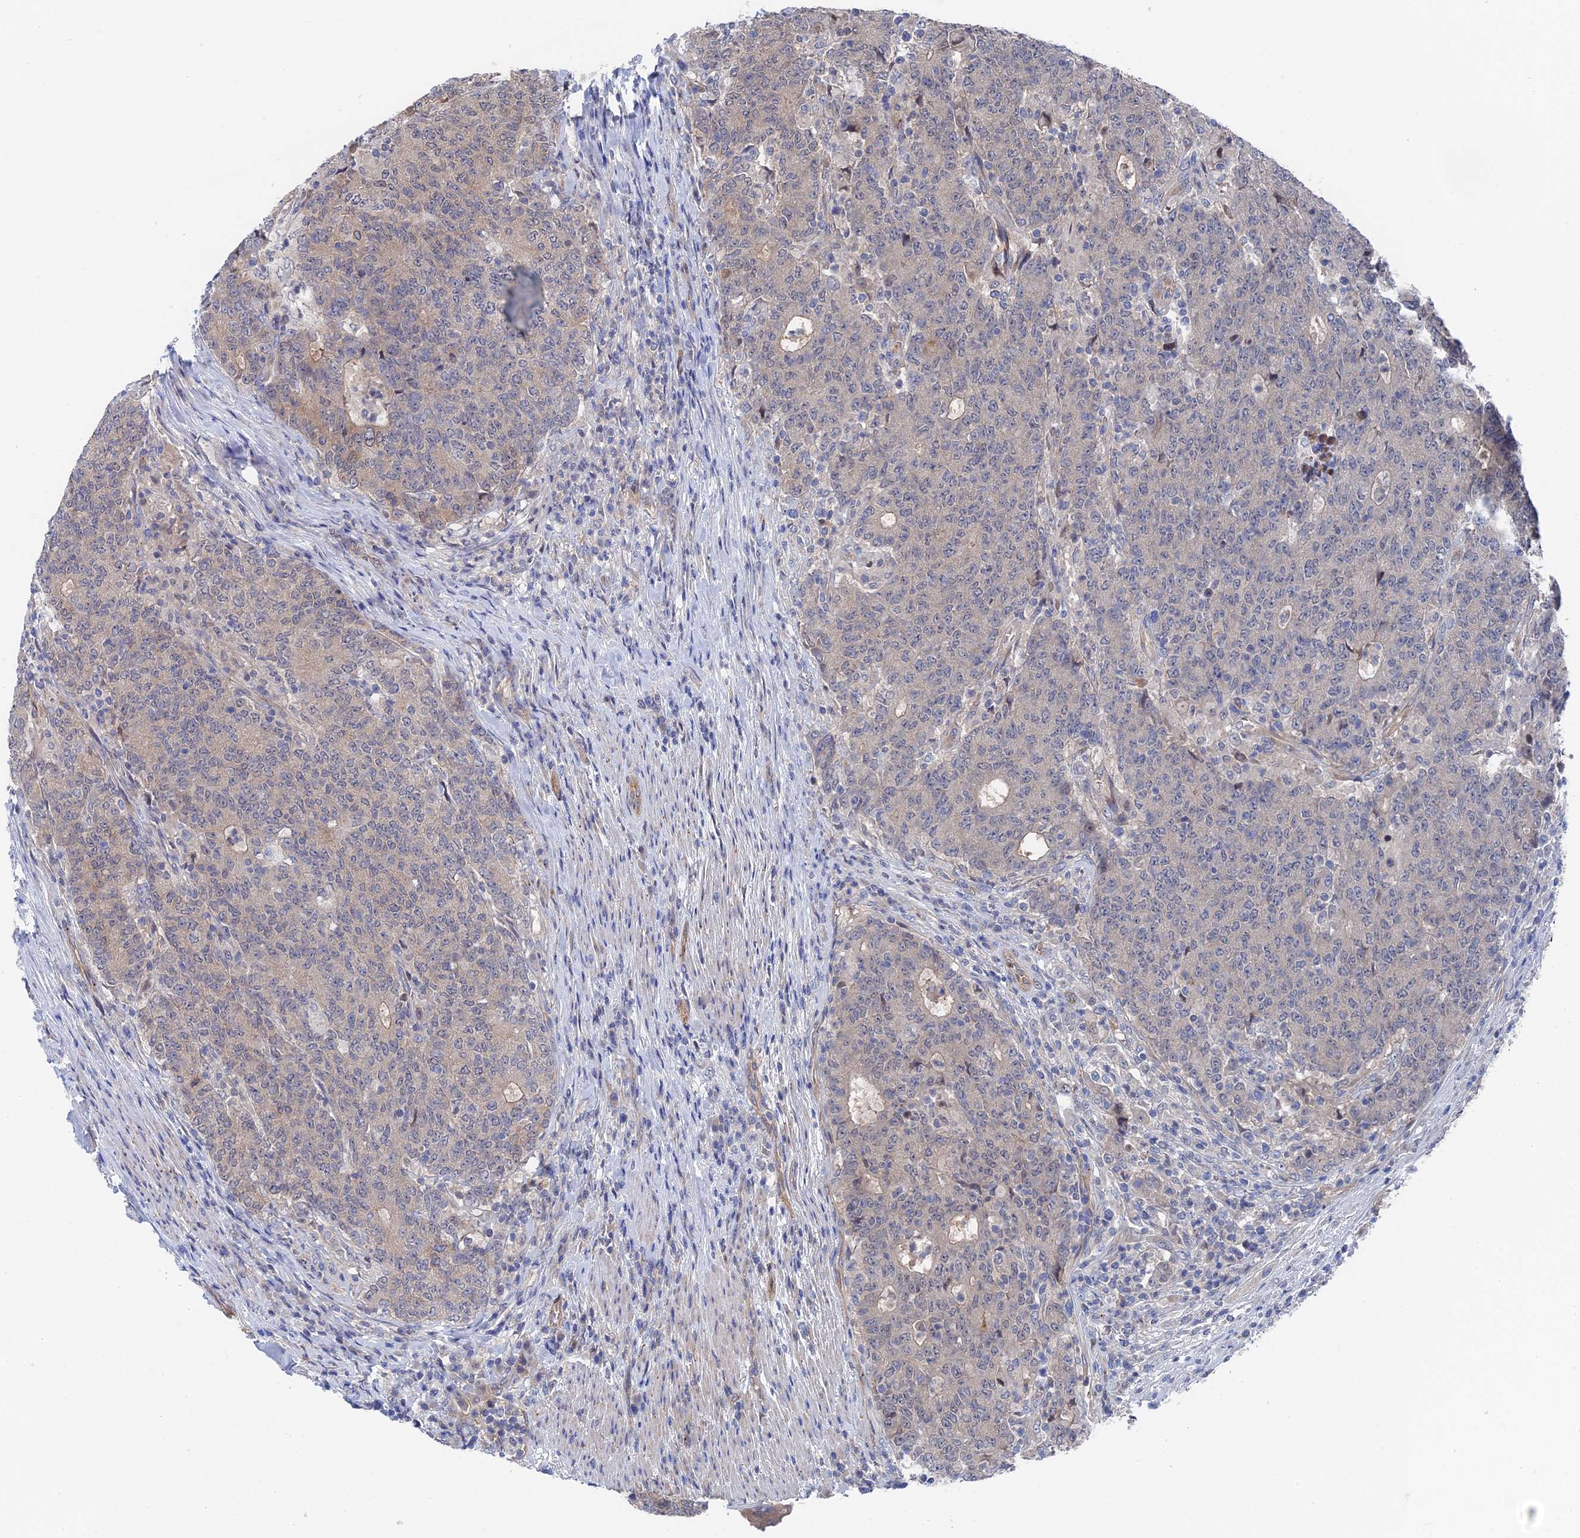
{"staining": {"intensity": "weak", "quantity": "<25%", "location": "cytoplasmic/membranous"}, "tissue": "colorectal cancer", "cell_type": "Tumor cells", "image_type": "cancer", "snomed": [{"axis": "morphology", "description": "Adenocarcinoma, NOS"}, {"axis": "topography", "description": "Colon"}], "caption": "This is an IHC histopathology image of human colorectal cancer (adenocarcinoma). There is no staining in tumor cells.", "gene": "MTHFSD", "patient": {"sex": "female", "age": 75}}